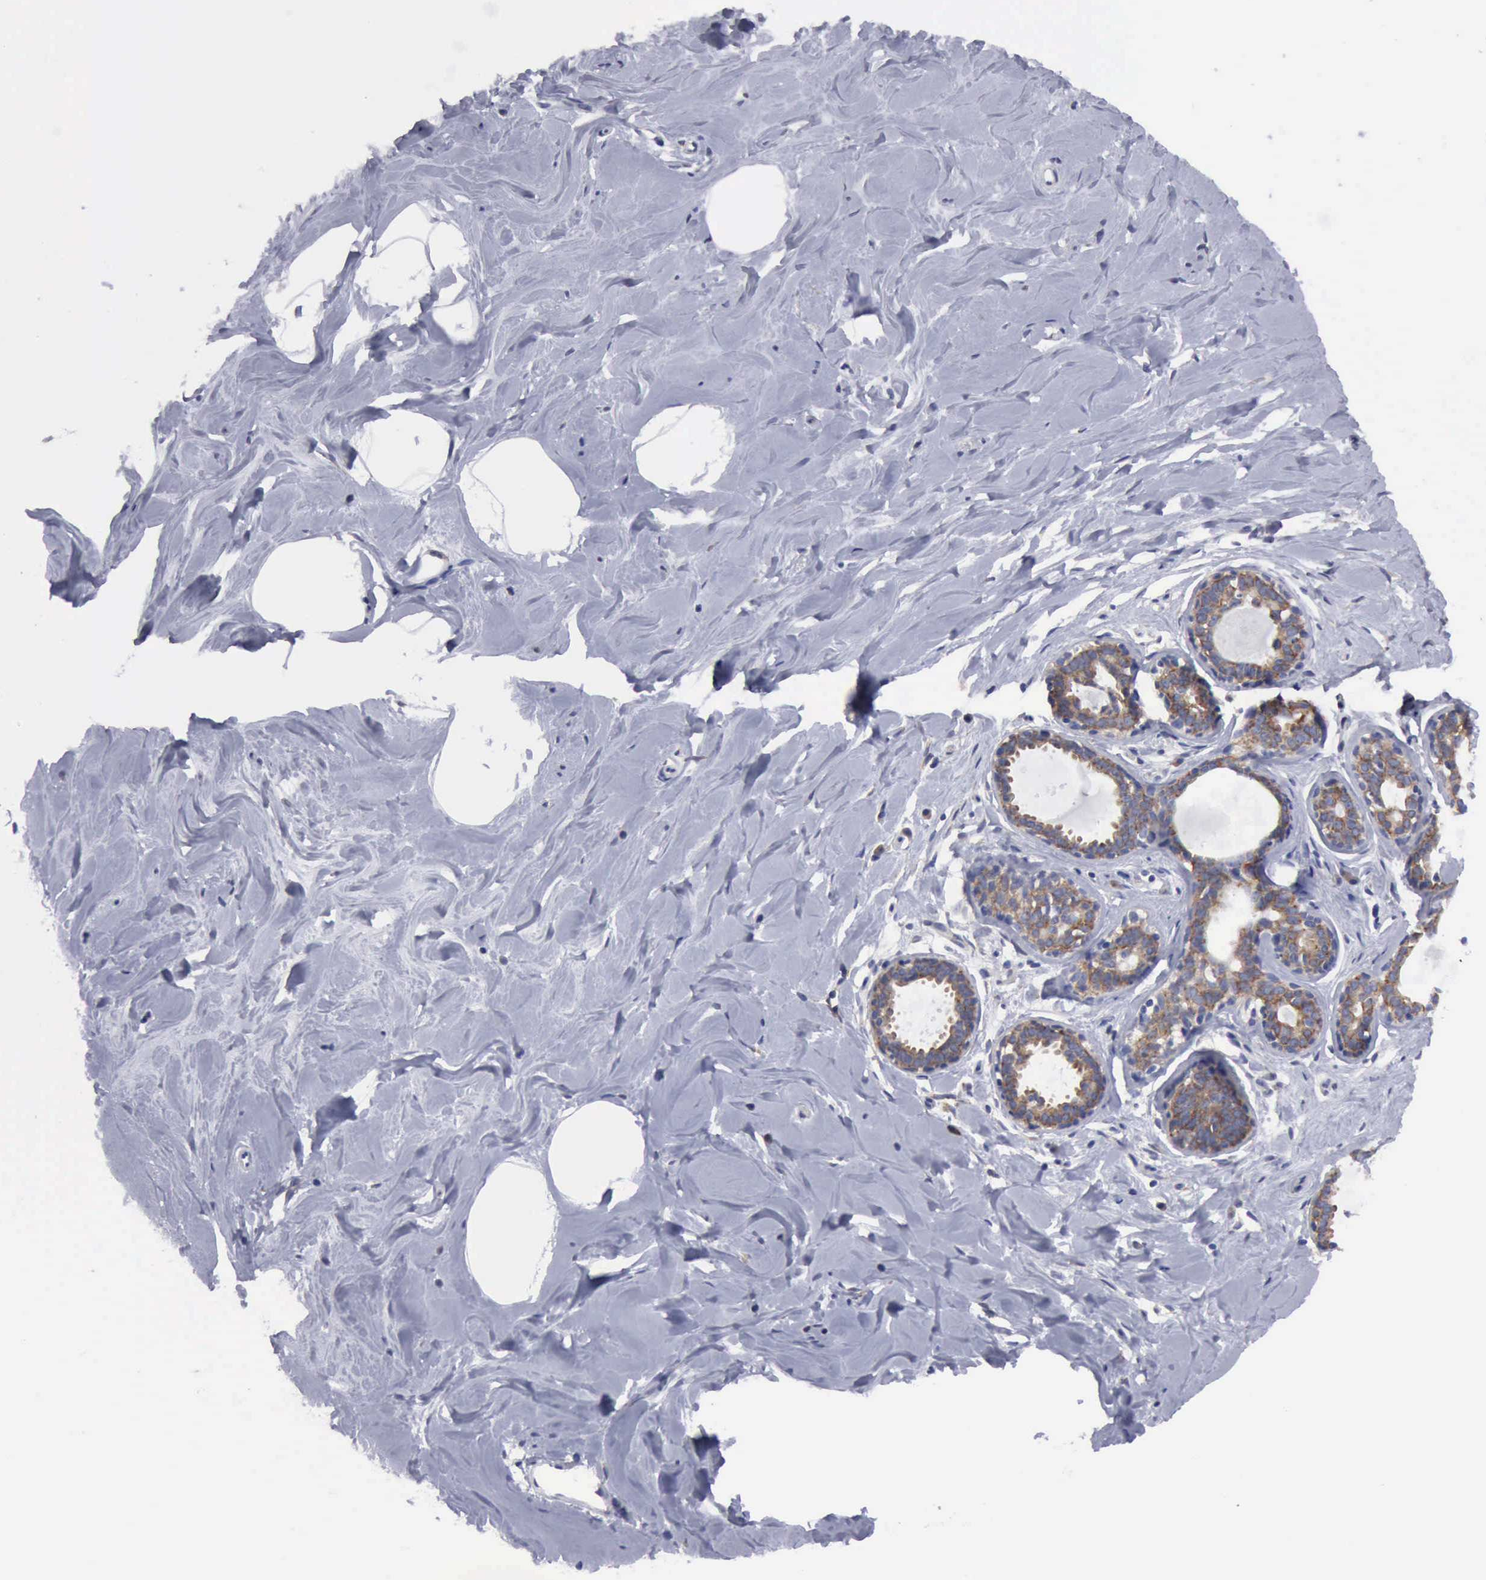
{"staining": {"intensity": "negative", "quantity": "none", "location": "none"}, "tissue": "breast", "cell_type": "Adipocytes", "image_type": "normal", "snomed": [{"axis": "morphology", "description": "Normal tissue, NOS"}, {"axis": "topography", "description": "Breast"}], "caption": "High power microscopy image of an immunohistochemistry (IHC) image of benign breast, revealing no significant positivity in adipocytes. (DAB (3,3'-diaminobenzidine) immunohistochemistry with hematoxylin counter stain).", "gene": "TXLNG", "patient": {"sex": "female", "age": 44}}